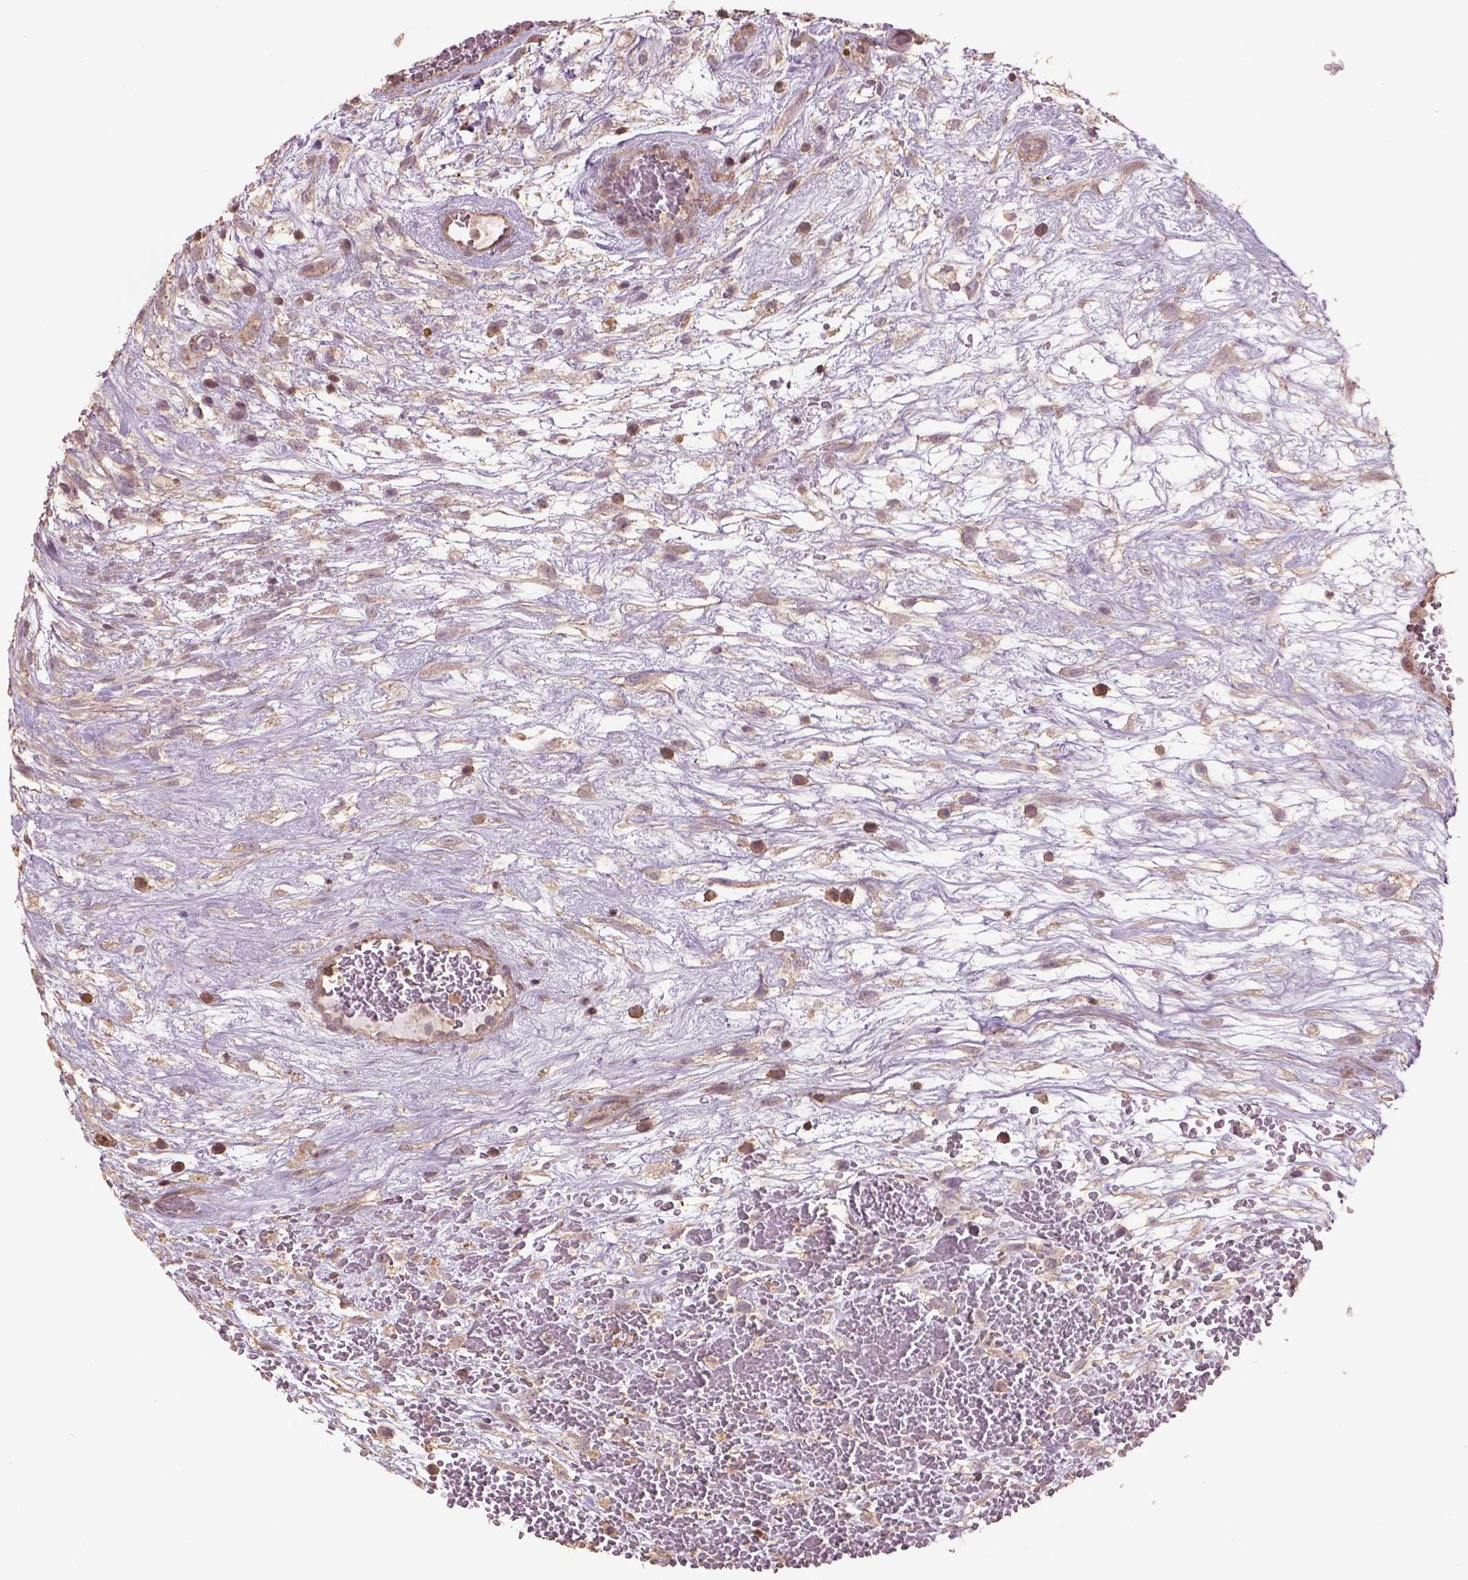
{"staining": {"intensity": "negative", "quantity": "none", "location": "none"}, "tissue": "testis cancer", "cell_type": "Tumor cells", "image_type": "cancer", "snomed": [{"axis": "morphology", "description": "Normal tissue, NOS"}, {"axis": "morphology", "description": "Carcinoma, Embryonal, NOS"}, {"axis": "topography", "description": "Testis"}], "caption": "A micrograph of embryonal carcinoma (testis) stained for a protein reveals no brown staining in tumor cells.", "gene": "LIN7A", "patient": {"sex": "male", "age": 32}}